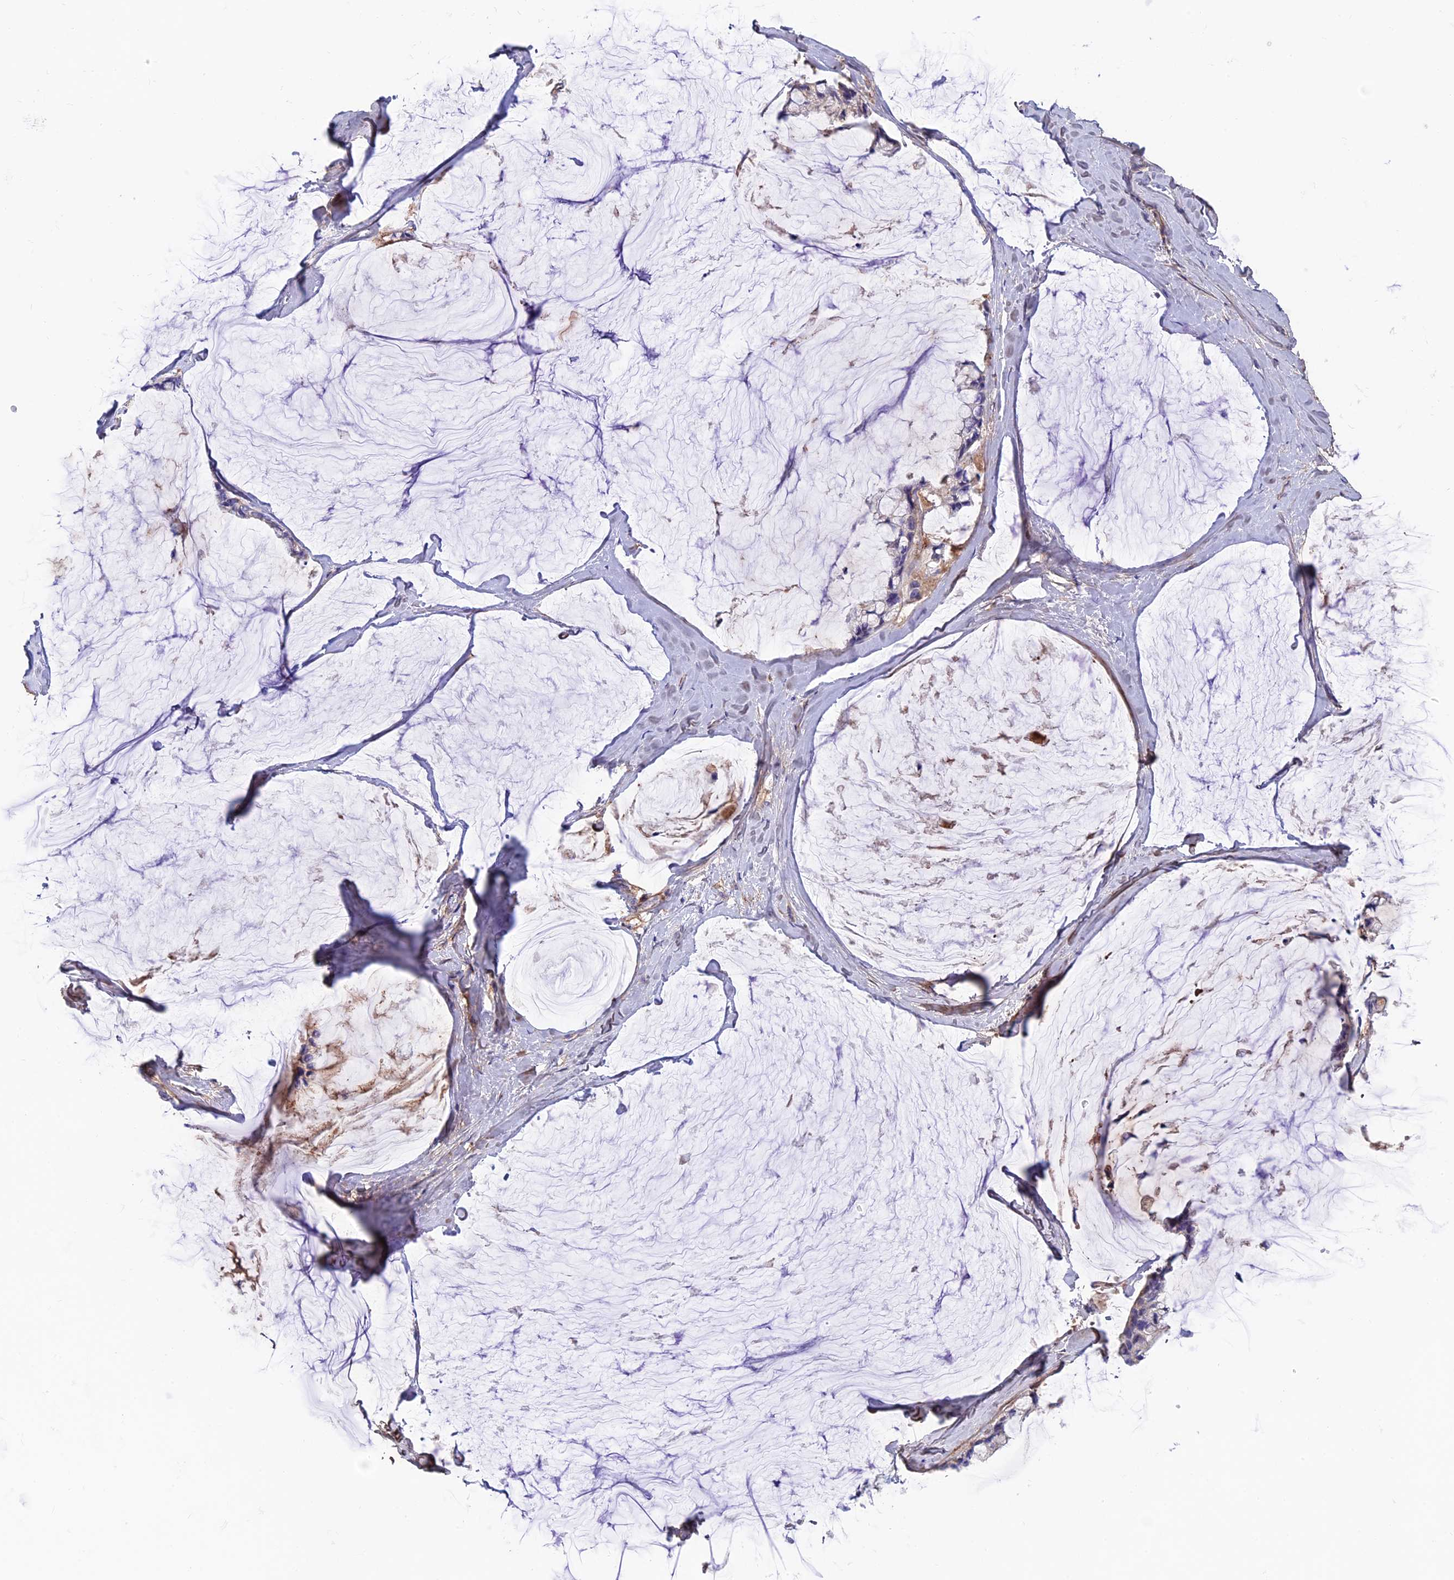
{"staining": {"intensity": "negative", "quantity": "none", "location": "none"}, "tissue": "ovarian cancer", "cell_type": "Tumor cells", "image_type": "cancer", "snomed": [{"axis": "morphology", "description": "Cystadenocarcinoma, mucinous, NOS"}, {"axis": "topography", "description": "Ovary"}], "caption": "The histopathology image reveals no significant positivity in tumor cells of mucinous cystadenocarcinoma (ovarian). Brightfield microscopy of immunohistochemistry stained with DAB (3,3'-diaminobenzidine) (brown) and hematoxylin (blue), captured at high magnification.", "gene": "COL4A3", "patient": {"sex": "female", "age": 39}}